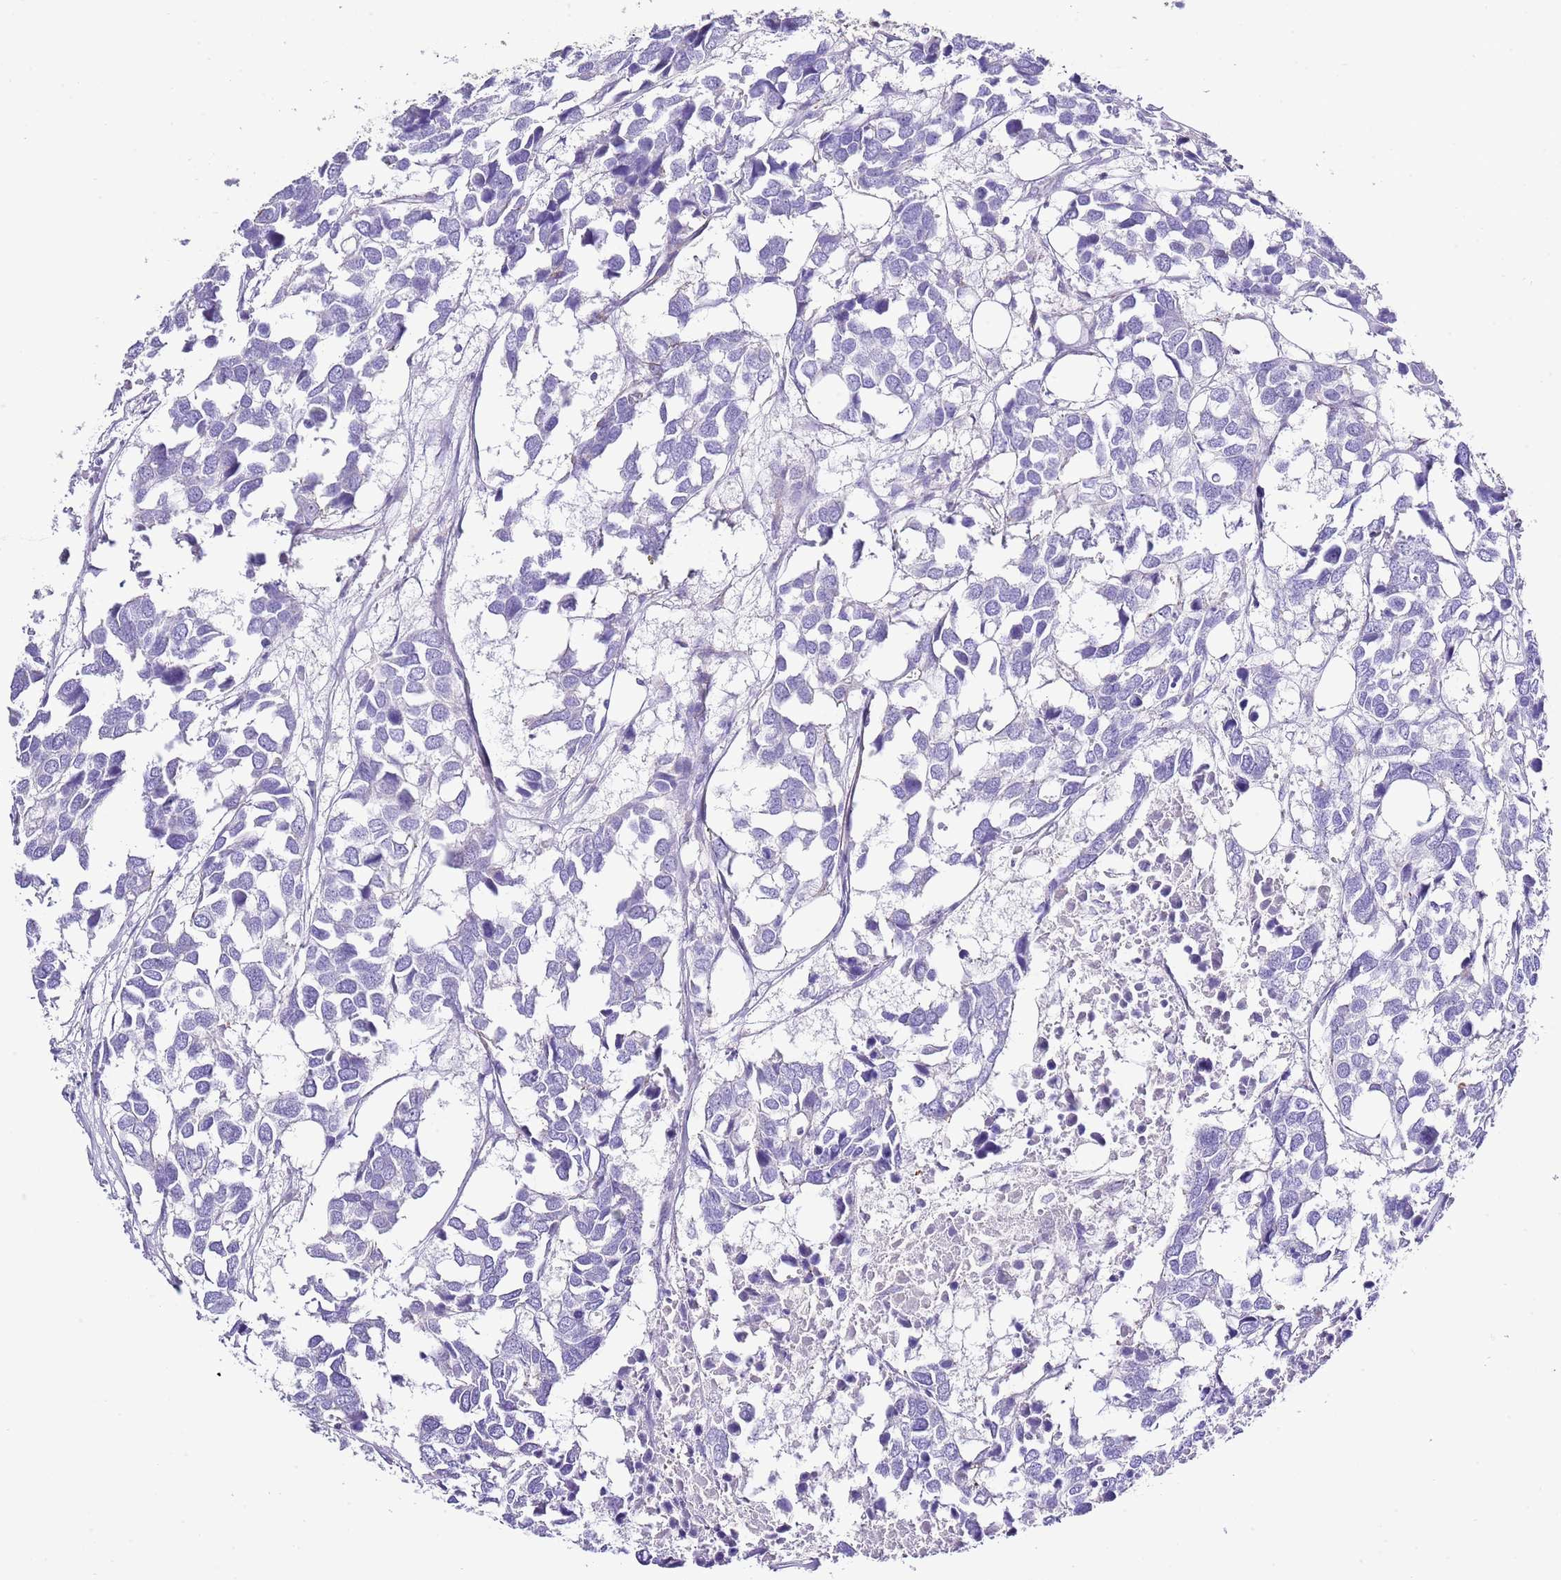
{"staining": {"intensity": "negative", "quantity": "none", "location": "none"}, "tissue": "breast cancer", "cell_type": "Tumor cells", "image_type": "cancer", "snomed": [{"axis": "morphology", "description": "Duct carcinoma"}, {"axis": "topography", "description": "Breast"}], "caption": "A high-resolution micrograph shows IHC staining of breast cancer, which displays no significant staining in tumor cells. Nuclei are stained in blue.", "gene": "ALDH3A1", "patient": {"sex": "female", "age": 83}}